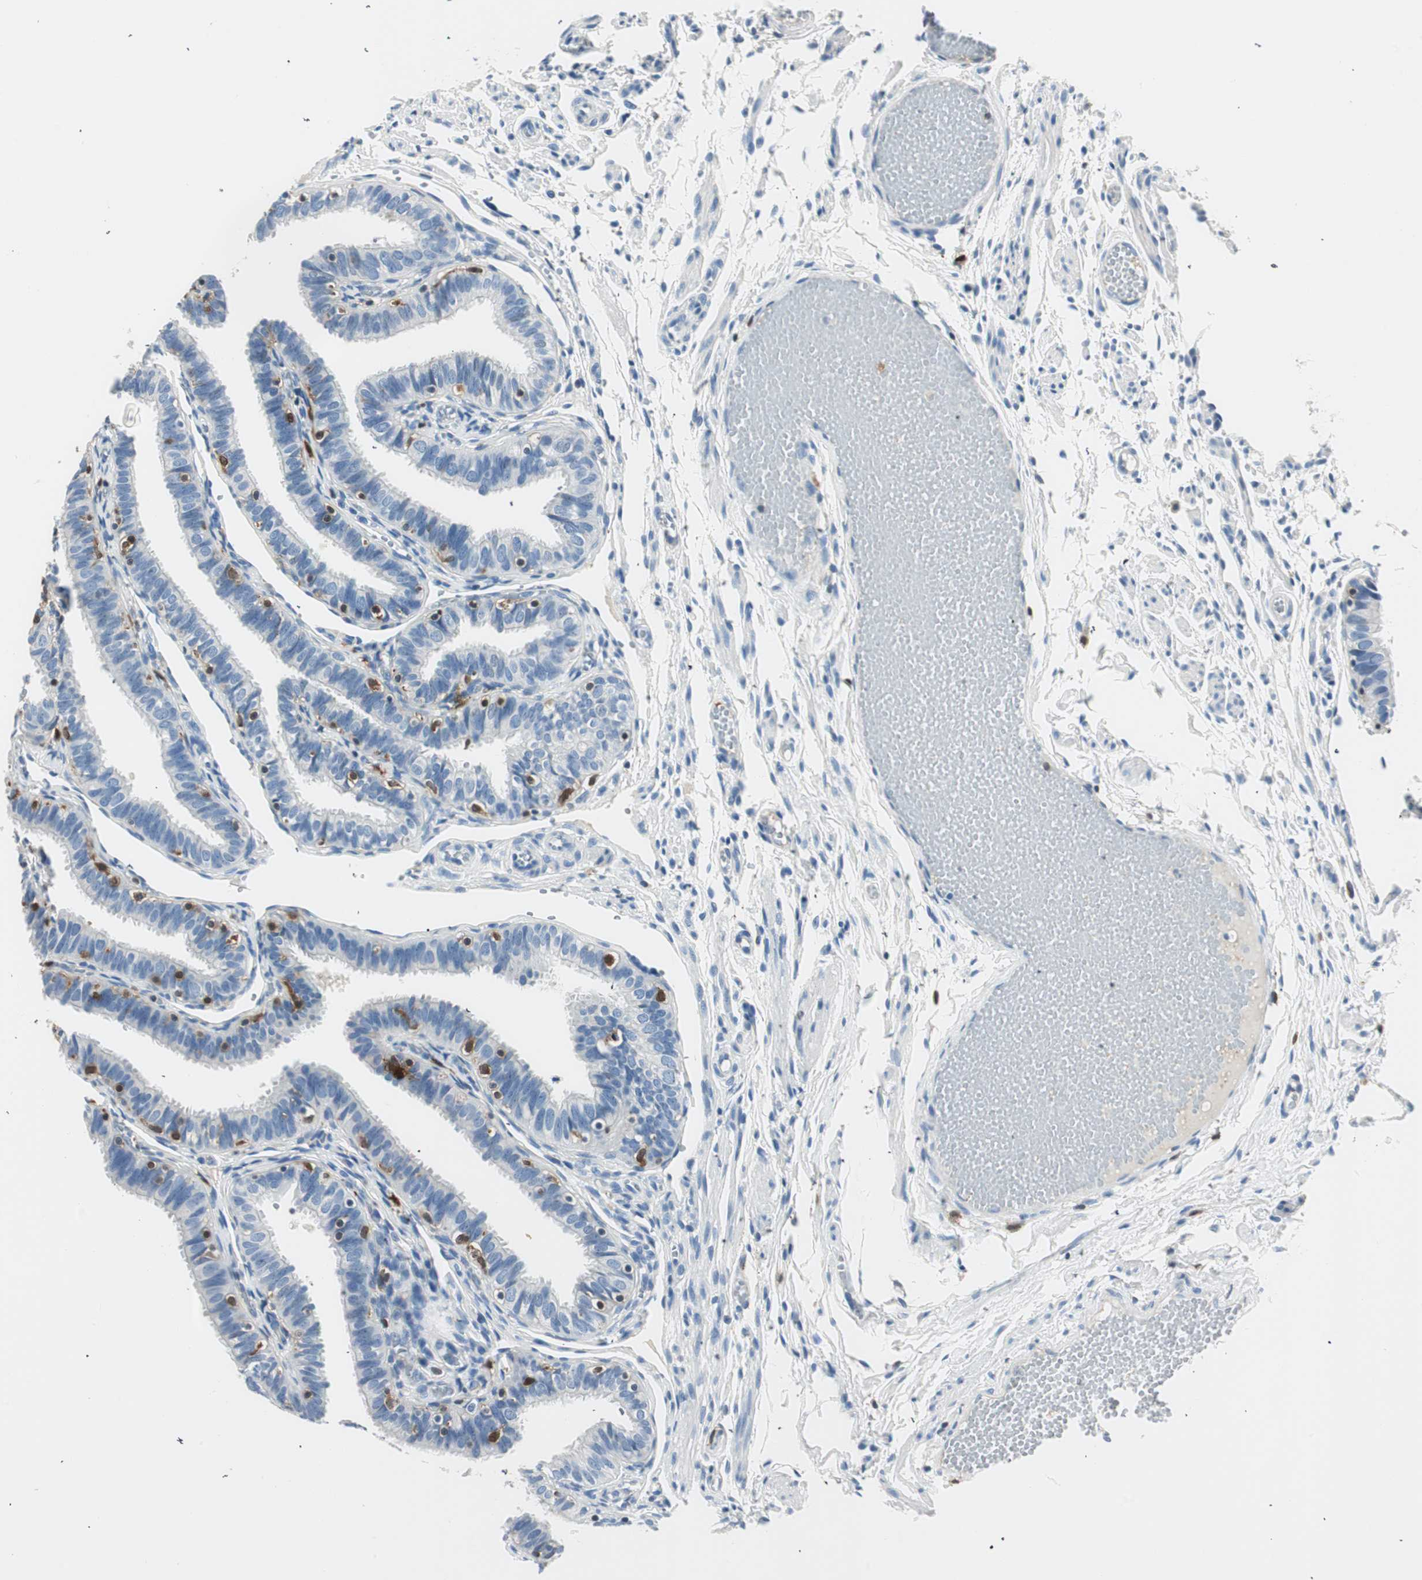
{"staining": {"intensity": "negative", "quantity": "none", "location": "none"}, "tissue": "fallopian tube", "cell_type": "Glandular cells", "image_type": "normal", "snomed": [{"axis": "morphology", "description": "Normal tissue, NOS"}, {"axis": "topography", "description": "Fallopian tube"}], "caption": "Glandular cells are negative for protein expression in normal human fallopian tube. Brightfield microscopy of immunohistochemistry (IHC) stained with DAB (3,3'-diaminobenzidine) (brown) and hematoxylin (blue), captured at high magnification.", "gene": "COTL1", "patient": {"sex": "female", "age": 46}}